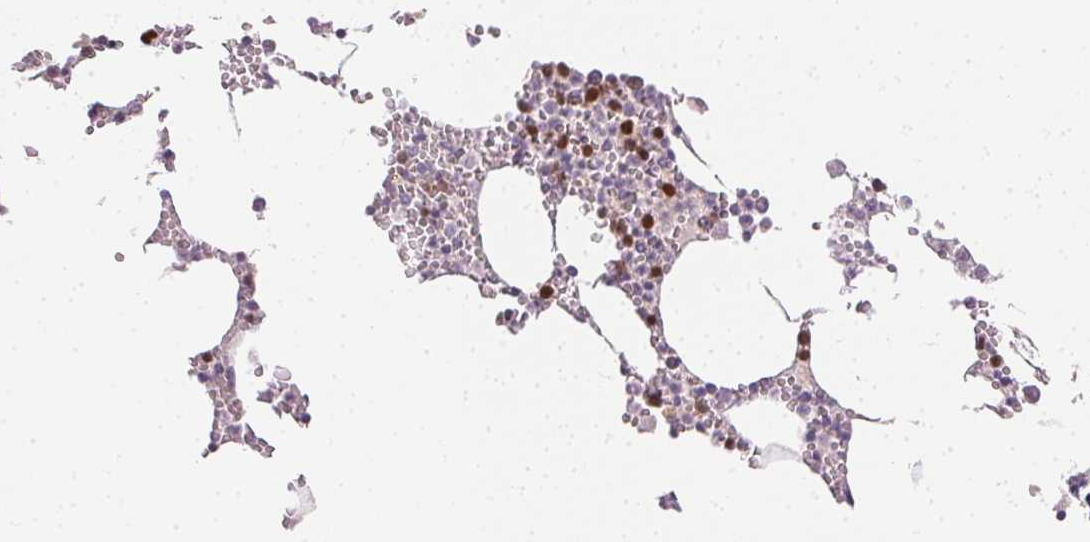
{"staining": {"intensity": "moderate", "quantity": "25%-75%", "location": "nuclear"}, "tissue": "bone marrow", "cell_type": "Hematopoietic cells", "image_type": "normal", "snomed": [{"axis": "morphology", "description": "Normal tissue, NOS"}, {"axis": "topography", "description": "Bone marrow"}], "caption": "Human bone marrow stained with a brown dye reveals moderate nuclear positive expression in about 25%-75% of hematopoietic cells.", "gene": "ANLN", "patient": {"sex": "male", "age": 54}}